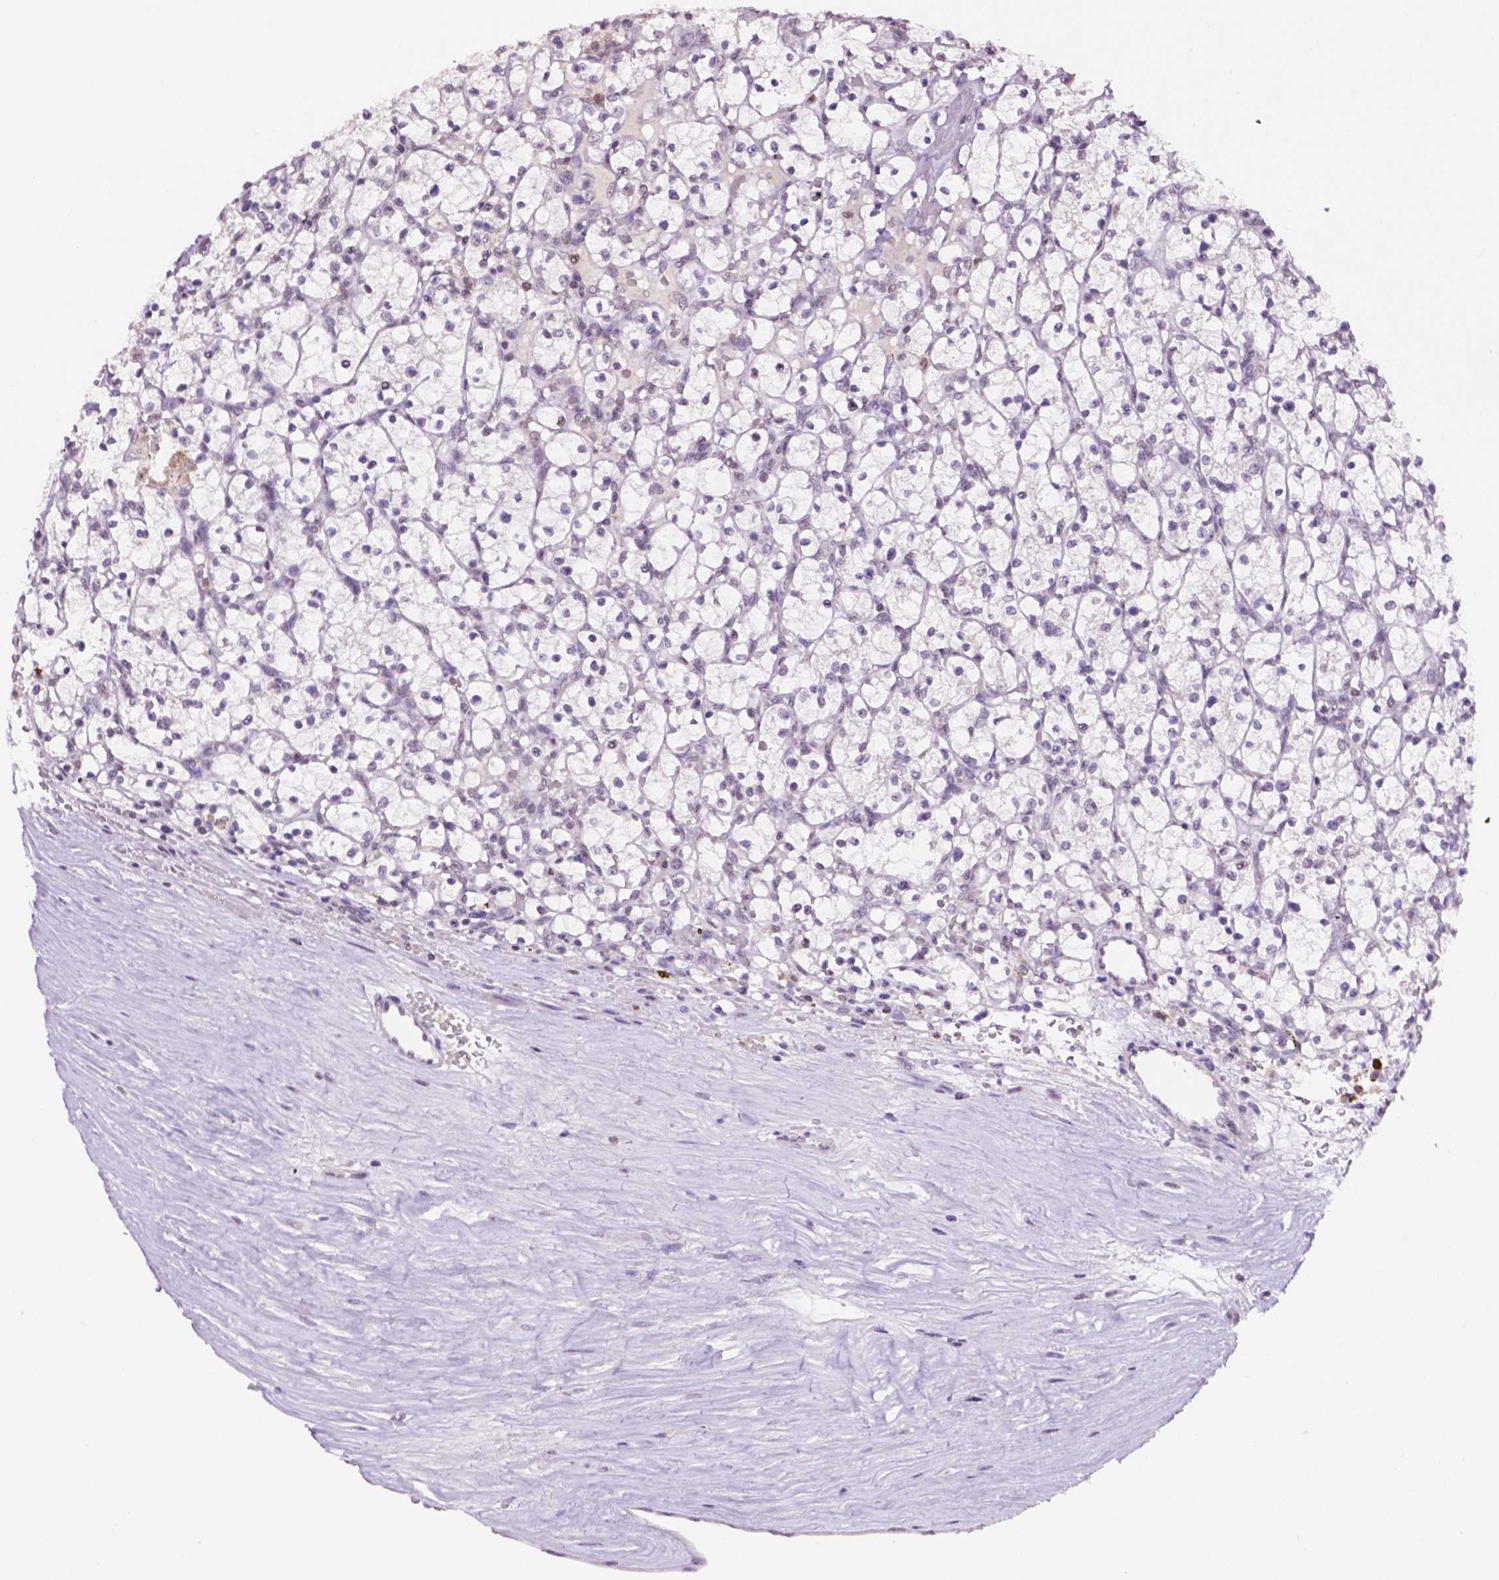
{"staining": {"intensity": "negative", "quantity": "none", "location": "none"}, "tissue": "renal cancer", "cell_type": "Tumor cells", "image_type": "cancer", "snomed": [{"axis": "morphology", "description": "Adenocarcinoma, NOS"}, {"axis": "topography", "description": "Kidney"}], "caption": "Immunohistochemistry photomicrograph of renal cancer (adenocarcinoma) stained for a protein (brown), which displays no expression in tumor cells.", "gene": "PTPN6", "patient": {"sex": "female", "age": 64}}